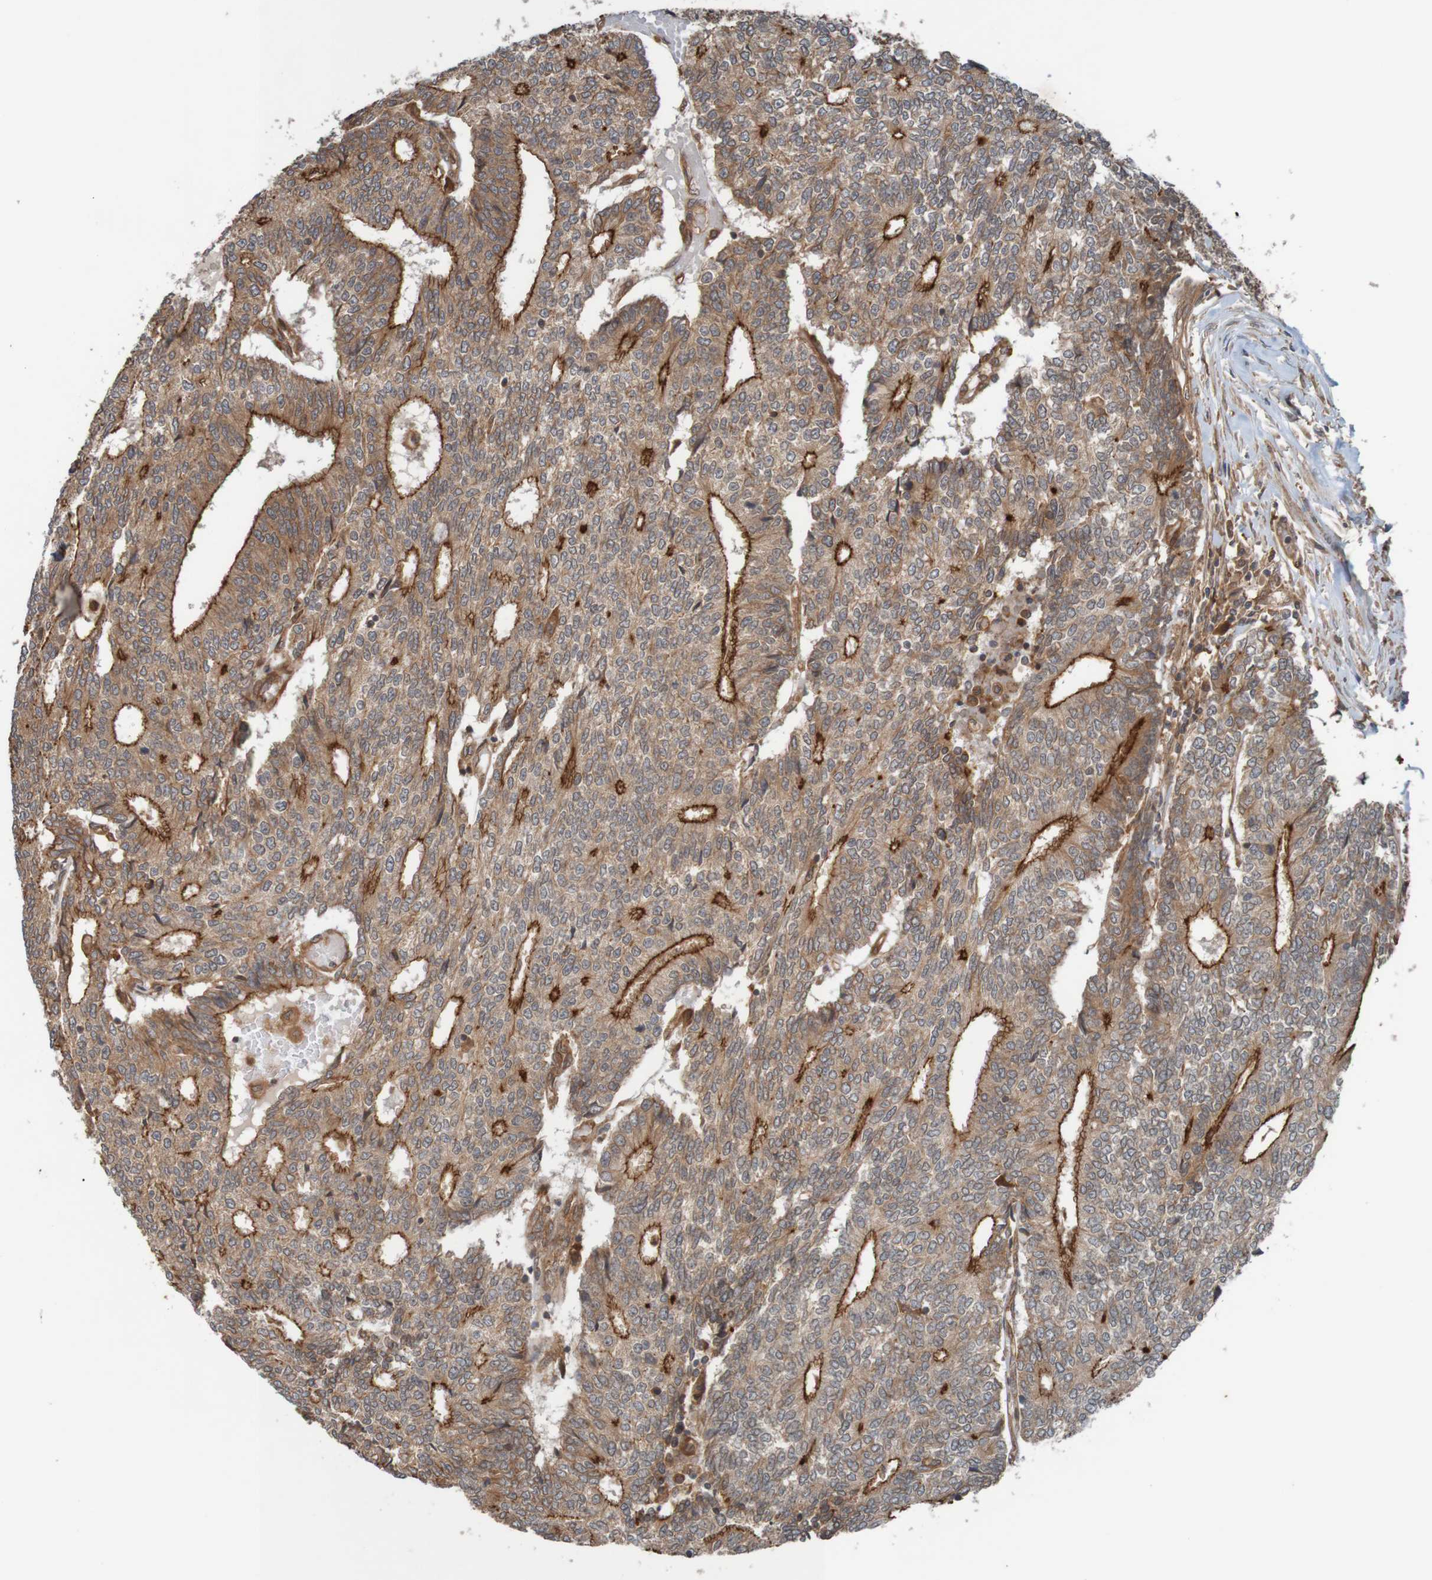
{"staining": {"intensity": "moderate", "quantity": ">75%", "location": "cytoplasmic/membranous"}, "tissue": "prostate cancer", "cell_type": "Tumor cells", "image_type": "cancer", "snomed": [{"axis": "morphology", "description": "Normal tissue, NOS"}, {"axis": "morphology", "description": "Adenocarcinoma, High grade"}, {"axis": "topography", "description": "Prostate"}, {"axis": "topography", "description": "Seminal veicle"}], "caption": "An IHC image of neoplastic tissue is shown. Protein staining in brown shows moderate cytoplasmic/membranous positivity in prostate adenocarcinoma (high-grade) within tumor cells.", "gene": "ARHGEF11", "patient": {"sex": "male", "age": 55}}